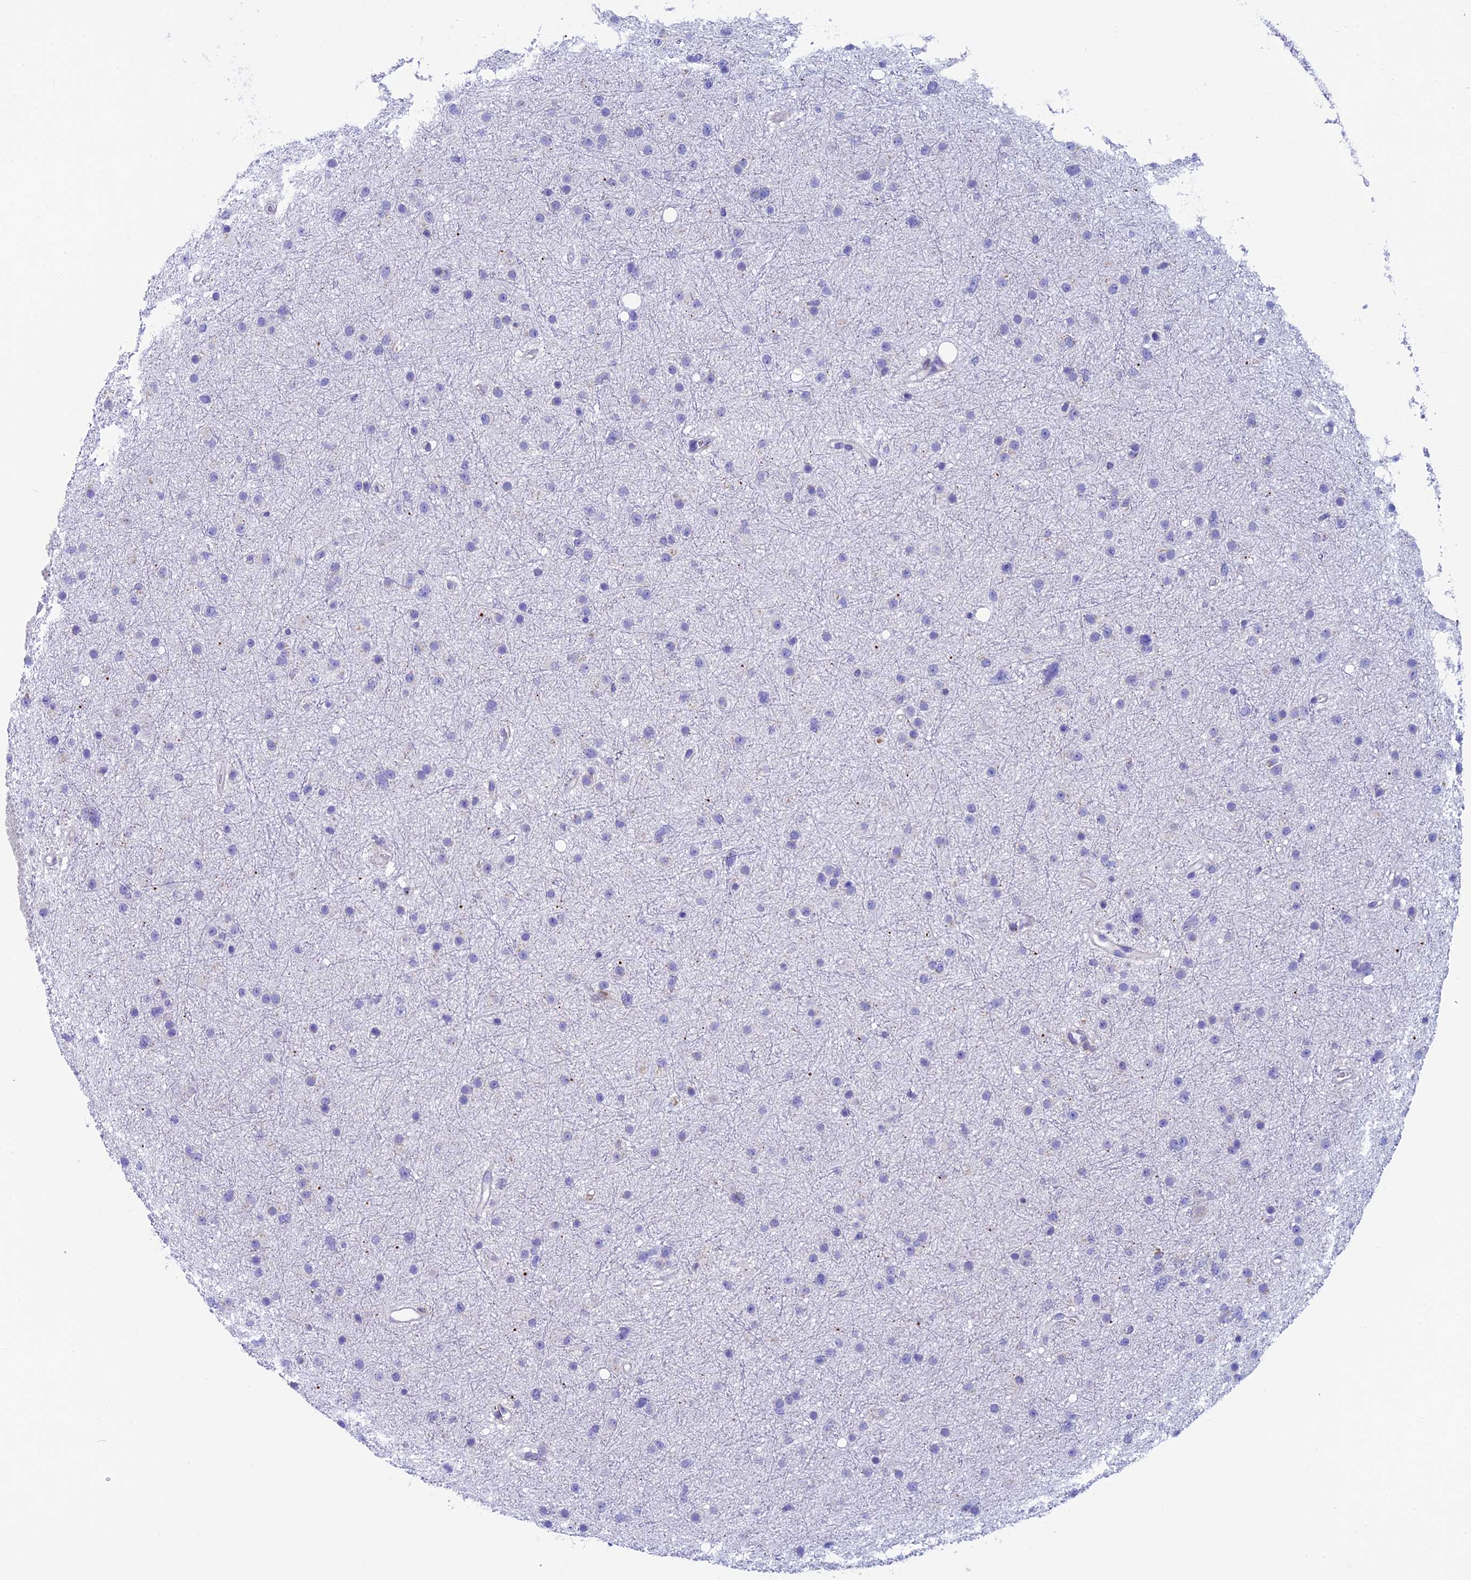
{"staining": {"intensity": "negative", "quantity": "none", "location": "none"}, "tissue": "glioma", "cell_type": "Tumor cells", "image_type": "cancer", "snomed": [{"axis": "morphology", "description": "Glioma, malignant, Low grade"}, {"axis": "topography", "description": "Cerebral cortex"}], "caption": "Protein analysis of glioma displays no significant positivity in tumor cells.", "gene": "REEP4", "patient": {"sex": "female", "age": 39}}